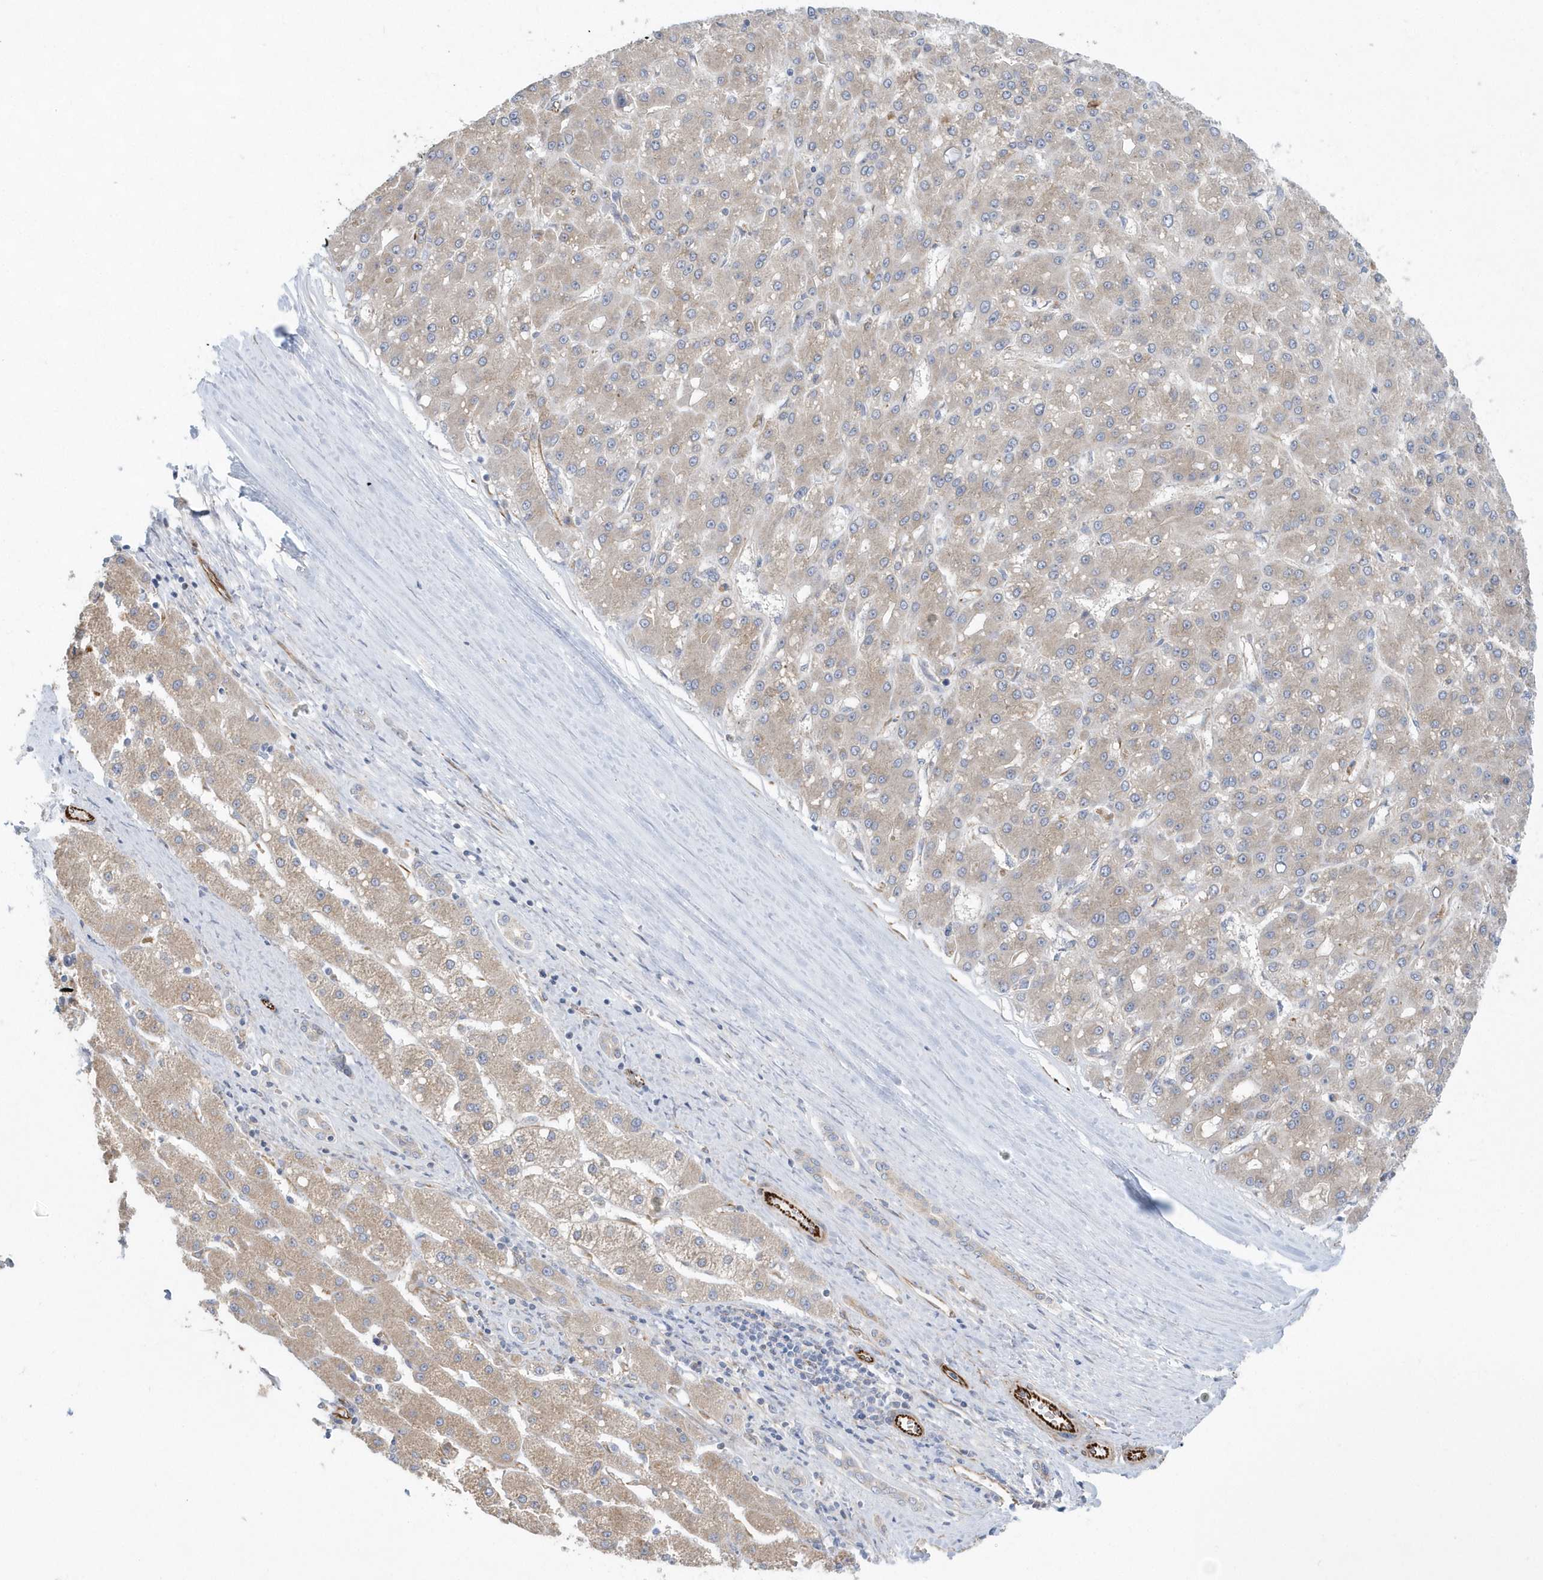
{"staining": {"intensity": "weak", "quantity": "25%-75%", "location": "cytoplasmic/membranous"}, "tissue": "liver cancer", "cell_type": "Tumor cells", "image_type": "cancer", "snomed": [{"axis": "morphology", "description": "Carcinoma, Hepatocellular, NOS"}, {"axis": "topography", "description": "Liver"}], "caption": "Human liver cancer (hepatocellular carcinoma) stained with a protein marker displays weak staining in tumor cells.", "gene": "RAB17", "patient": {"sex": "male", "age": 67}}